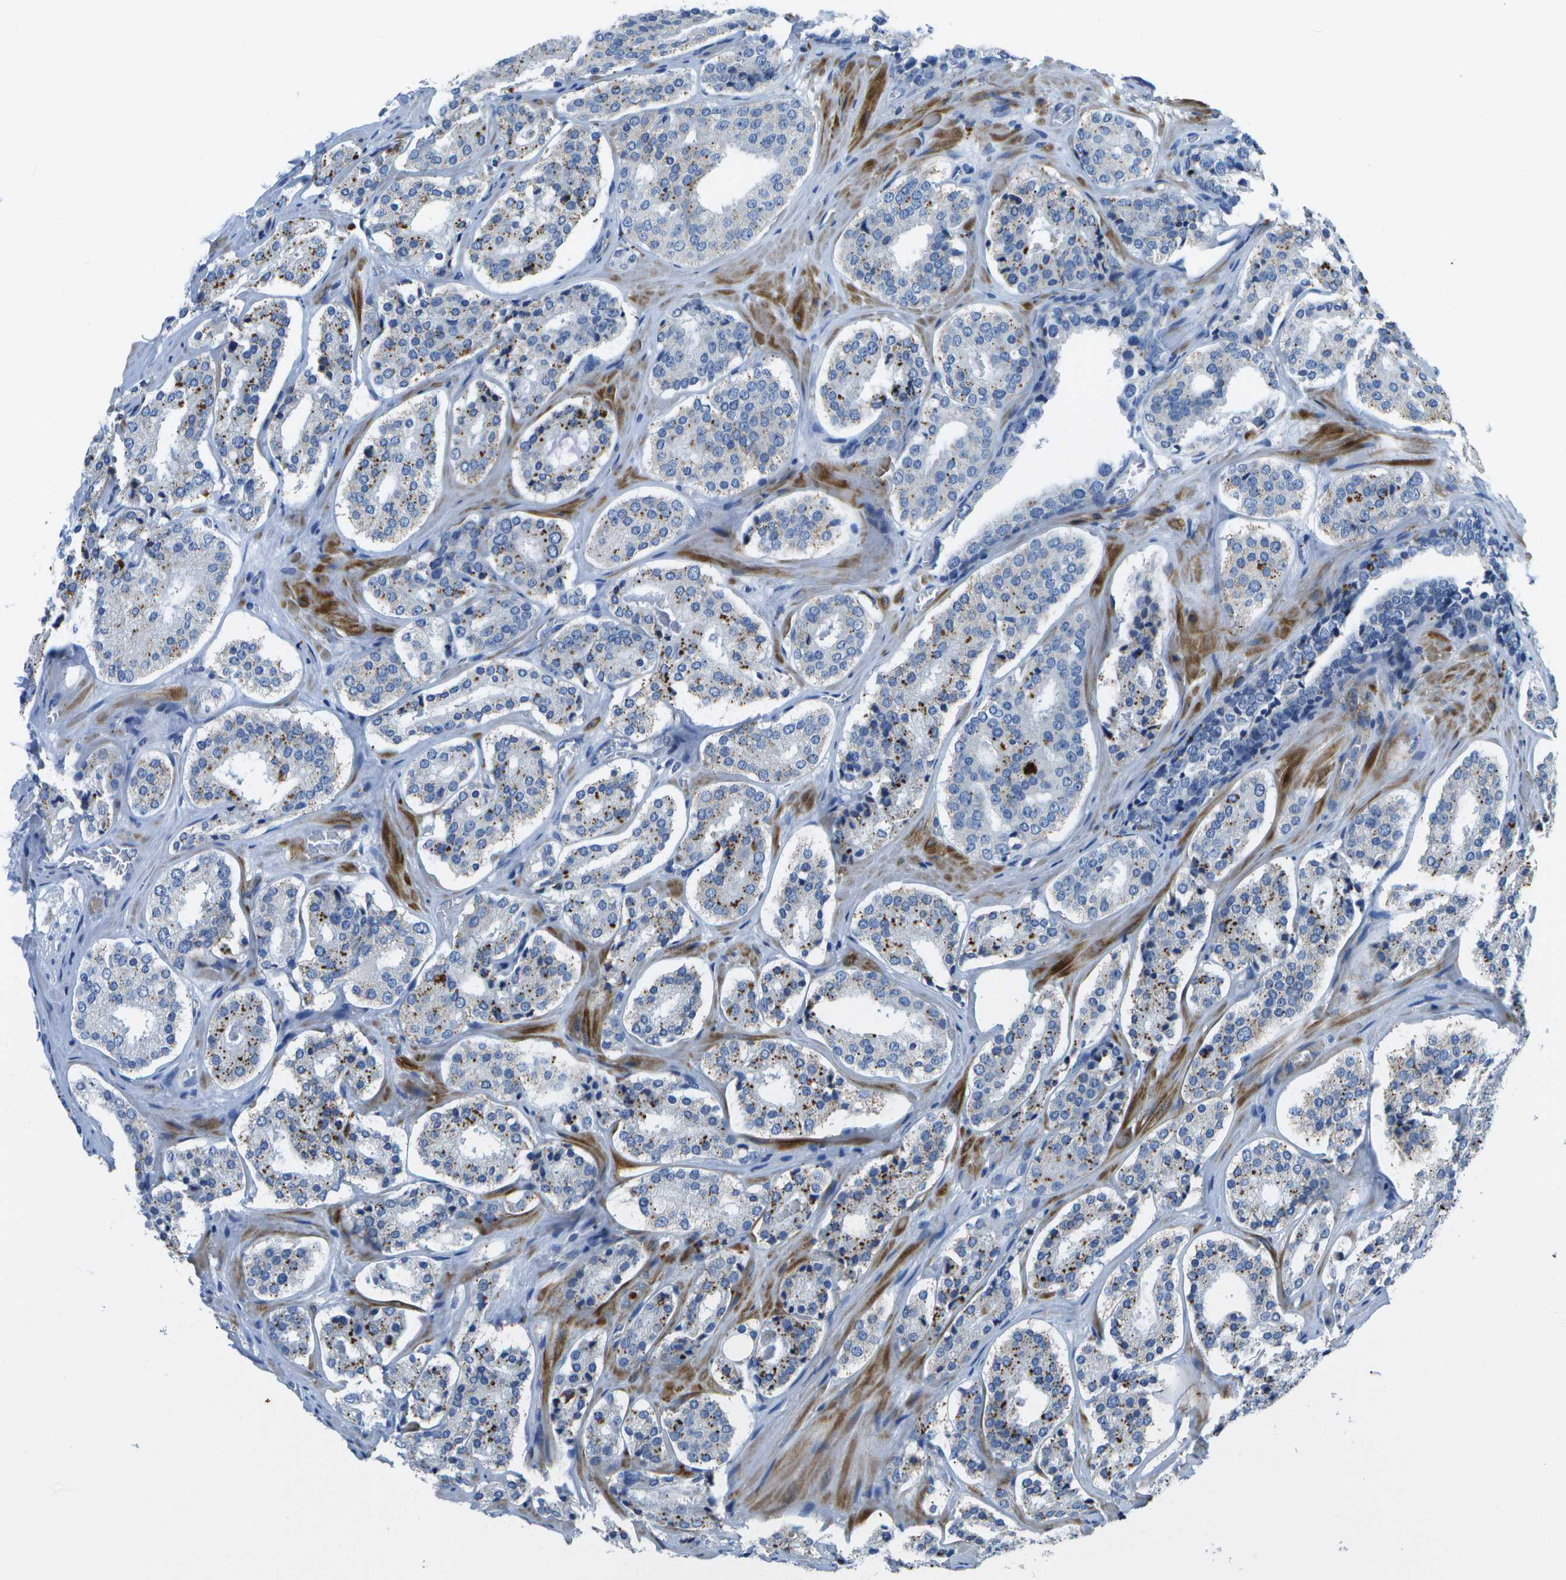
{"staining": {"intensity": "negative", "quantity": "none", "location": "none"}, "tissue": "prostate cancer", "cell_type": "Tumor cells", "image_type": "cancer", "snomed": [{"axis": "morphology", "description": "Adenocarcinoma, High grade"}, {"axis": "topography", "description": "Prostate"}], "caption": "Prostate adenocarcinoma (high-grade) was stained to show a protein in brown. There is no significant positivity in tumor cells. (Brightfield microscopy of DAB immunohistochemistry at high magnification).", "gene": "DCT", "patient": {"sex": "male", "age": 60}}